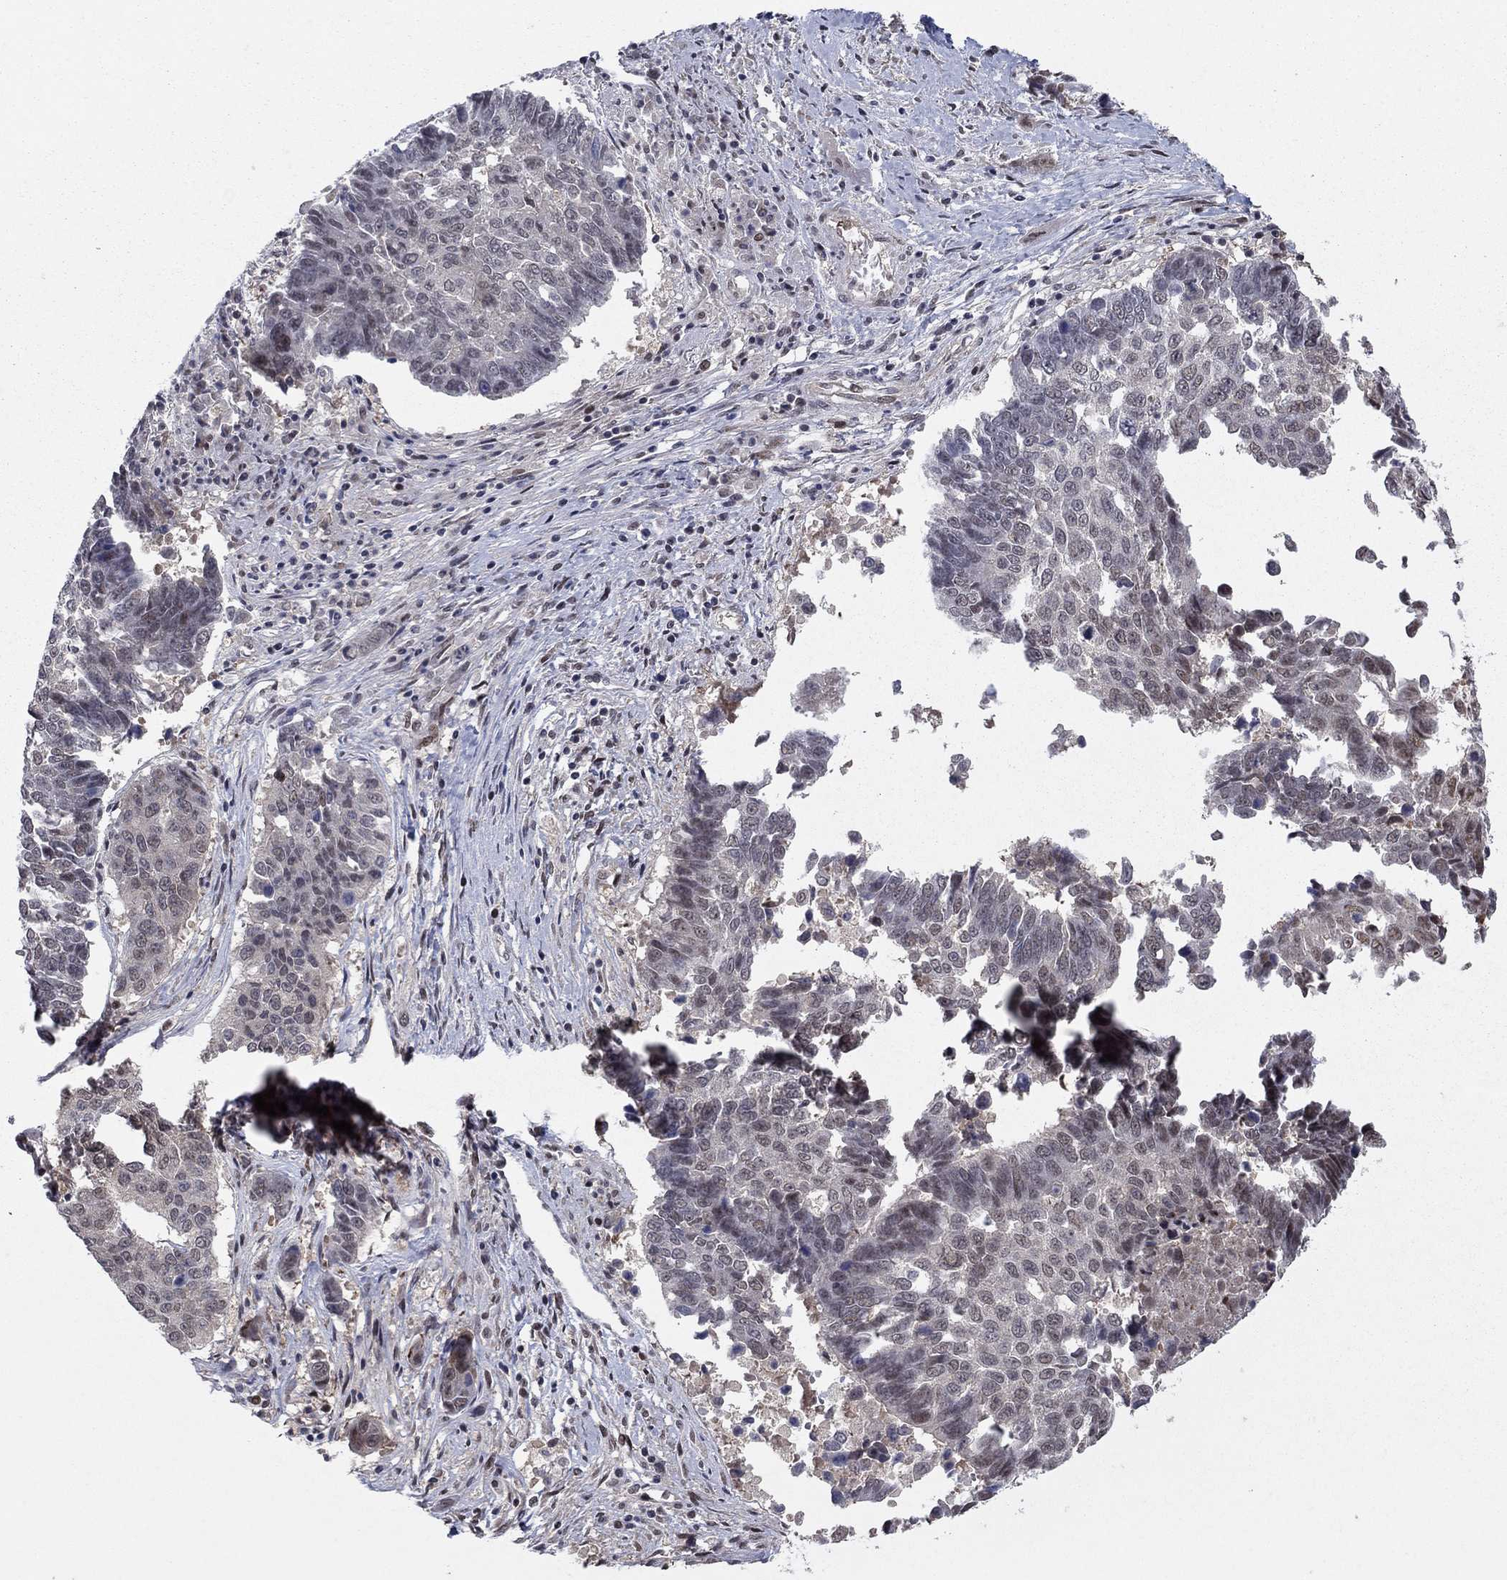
{"staining": {"intensity": "negative", "quantity": "none", "location": "none"}, "tissue": "lung cancer", "cell_type": "Tumor cells", "image_type": "cancer", "snomed": [{"axis": "morphology", "description": "Squamous cell carcinoma, NOS"}, {"axis": "topography", "description": "Lung"}], "caption": "An immunohistochemistry micrograph of lung squamous cell carcinoma is shown. There is no staining in tumor cells of lung squamous cell carcinoma. (Brightfield microscopy of DAB (3,3'-diaminobenzidine) immunohistochemistry at high magnification).", "gene": "PSMC1", "patient": {"sex": "male", "age": 73}}